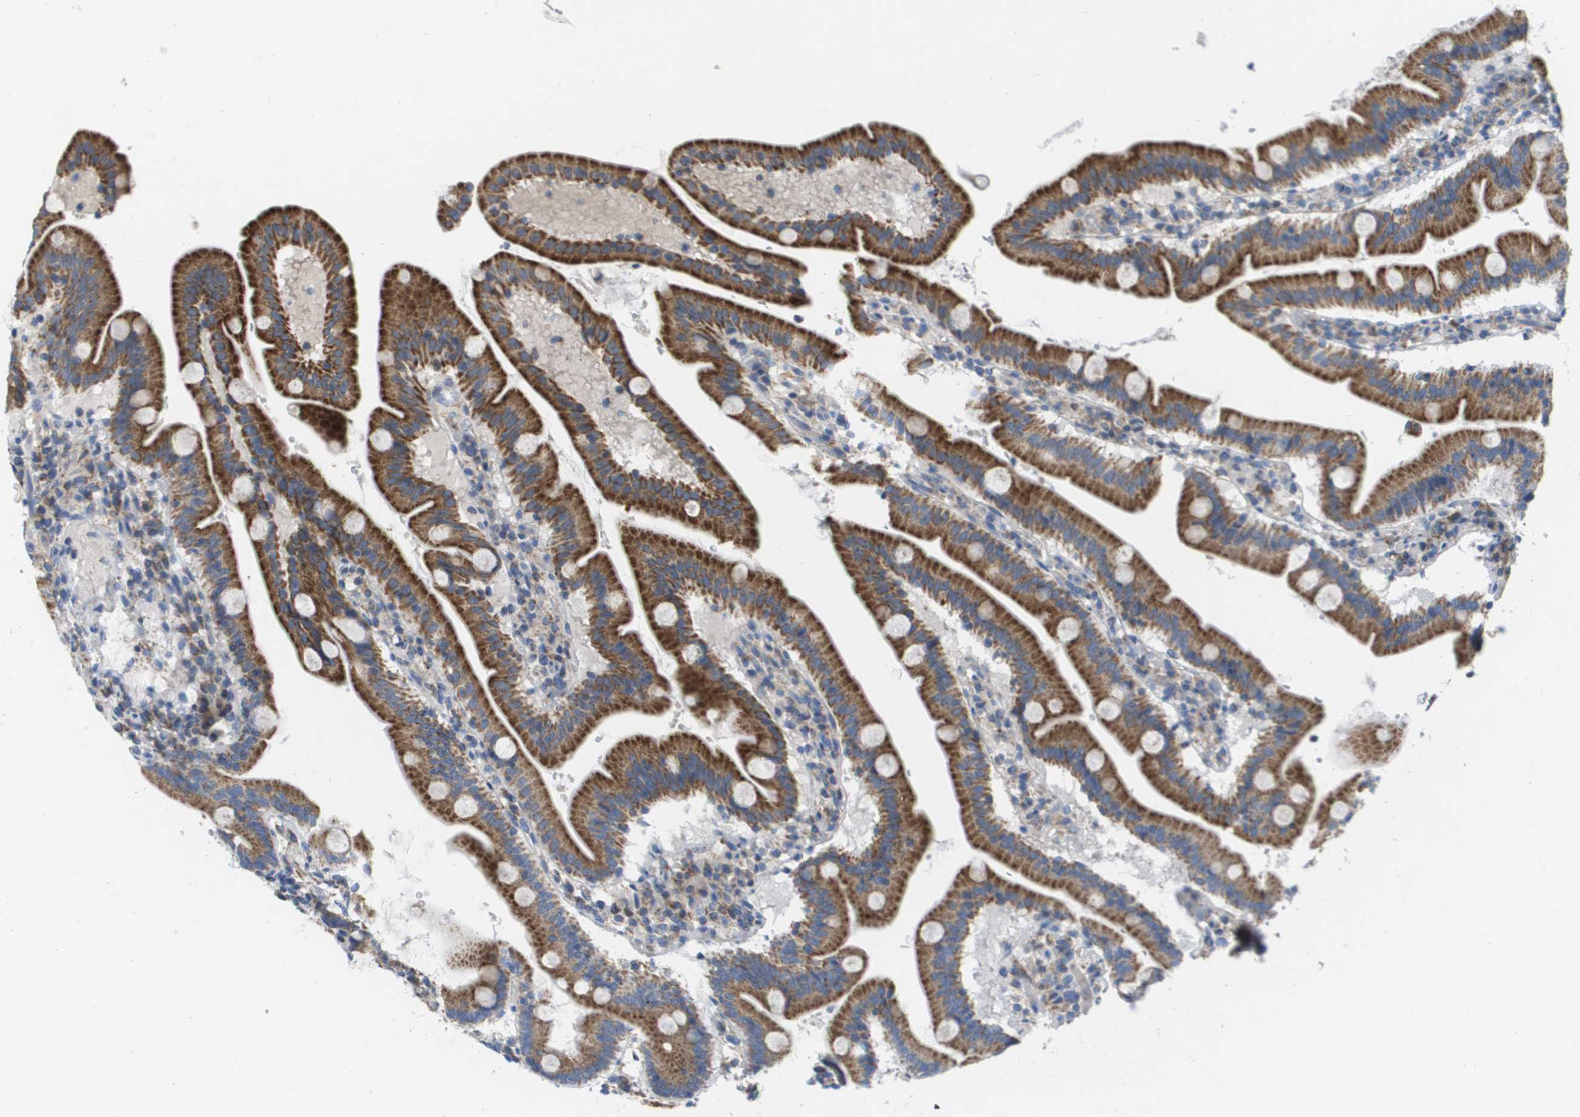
{"staining": {"intensity": "strong", "quantity": ">75%", "location": "cytoplasmic/membranous"}, "tissue": "duodenum", "cell_type": "Glandular cells", "image_type": "normal", "snomed": [{"axis": "morphology", "description": "Normal tissue, NOS"}, {"axis": "topography", "description": "Duodenum"}], "caption": "Benign duodenum reveals strong cytoplasmic/membranous expression in about >75% of glandular cells.", "gene": "FIS1", "patient": {"sex": "male", "age": 54}}